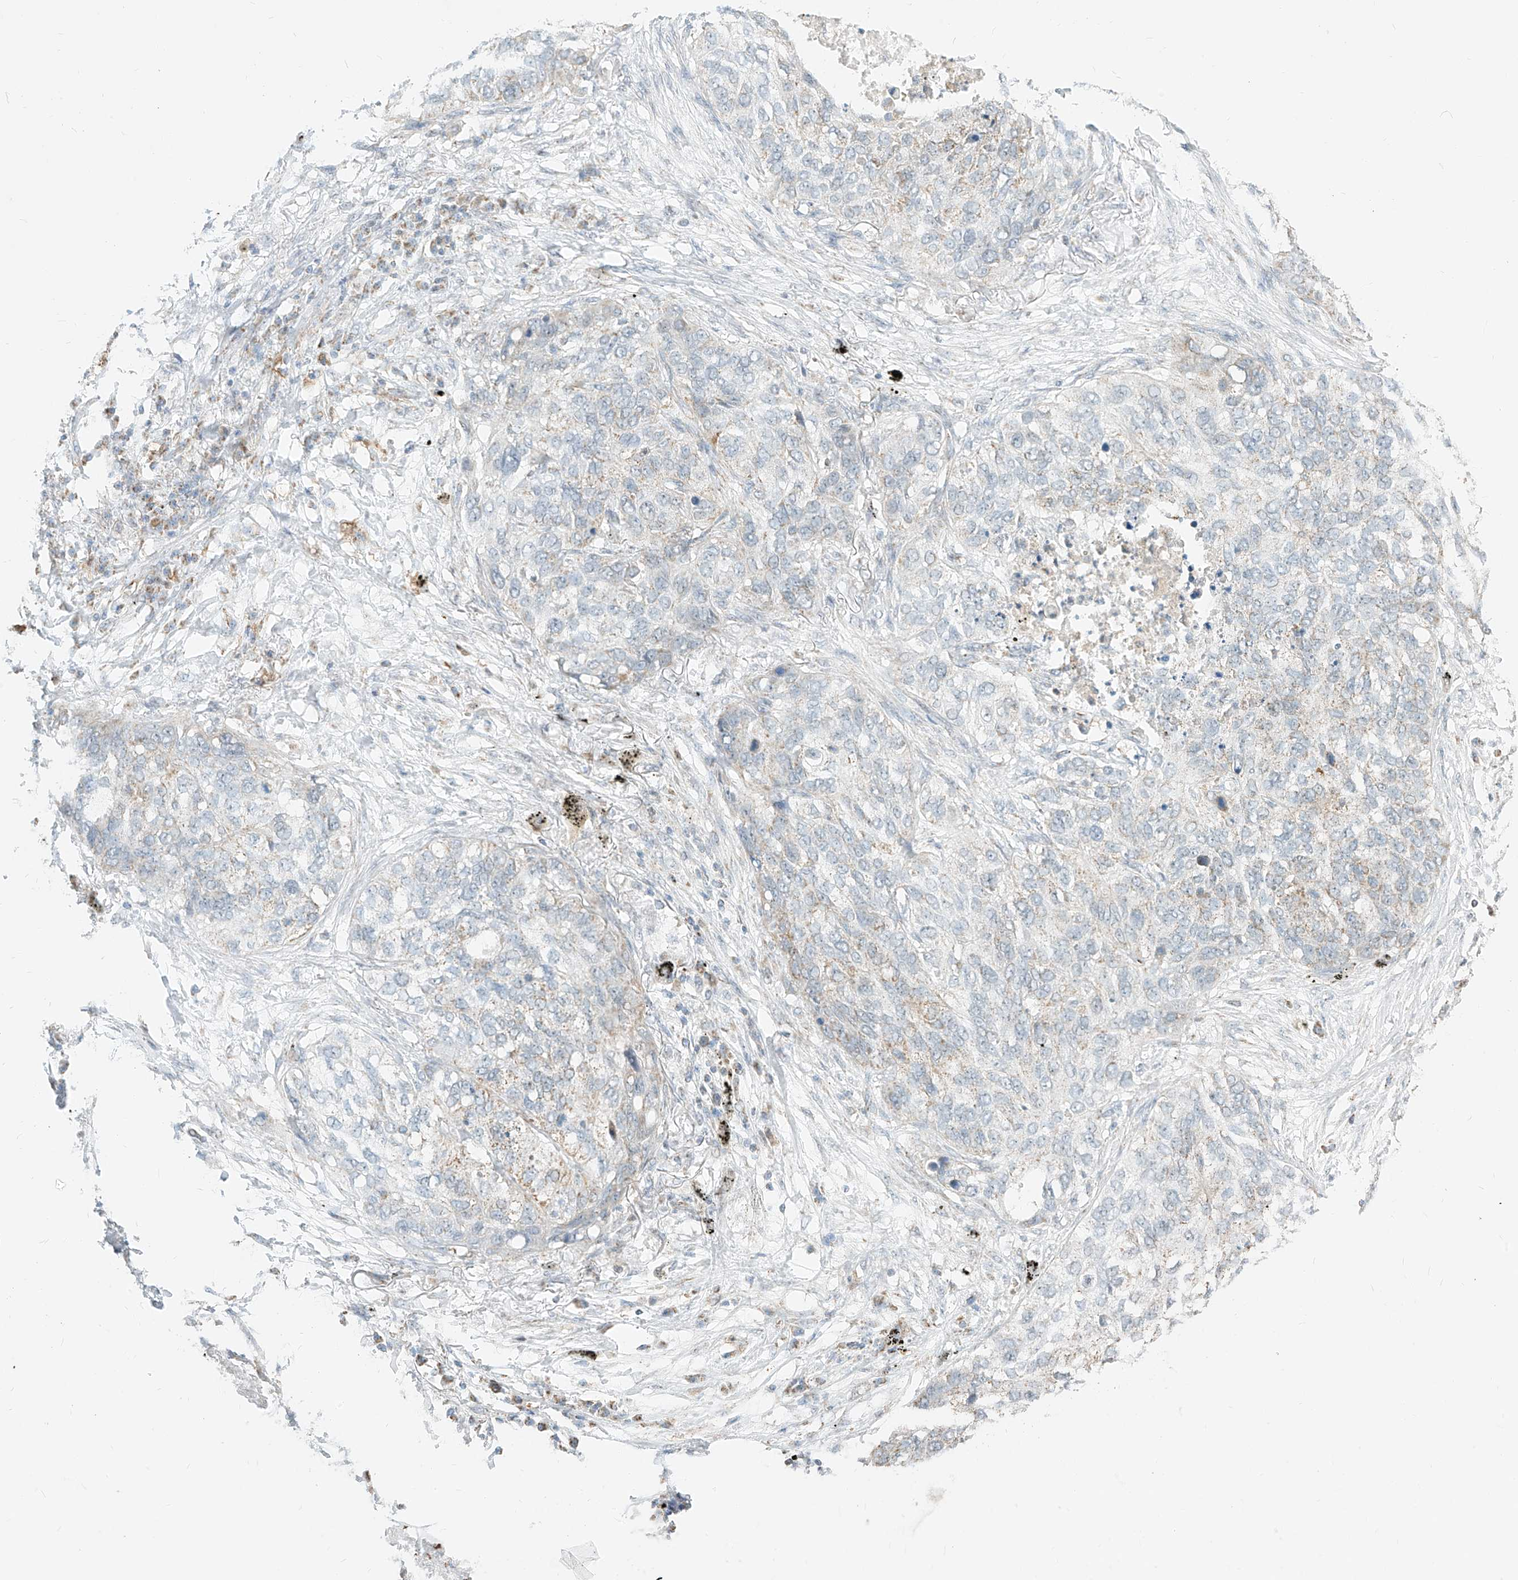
{"staining": {"intensity": "negative", "quantity": "none", "location": "none"}, "tissue": "lung cancer", "cell_type": "Tumor cells", "image_type": "cancer", "snomed": [{"axis": "morphology", "description": "Squamous cell carcinoma, NOS"}, {"axis": "topography", "description": "Lung"}], "caption": "IHC image of human squamous cell carcinoma (lung) stained for a protein (brown), which reveals no staining in tumor cells.", "gene": "MTUS2", "patient": {"sex": "female", "age": 63}}